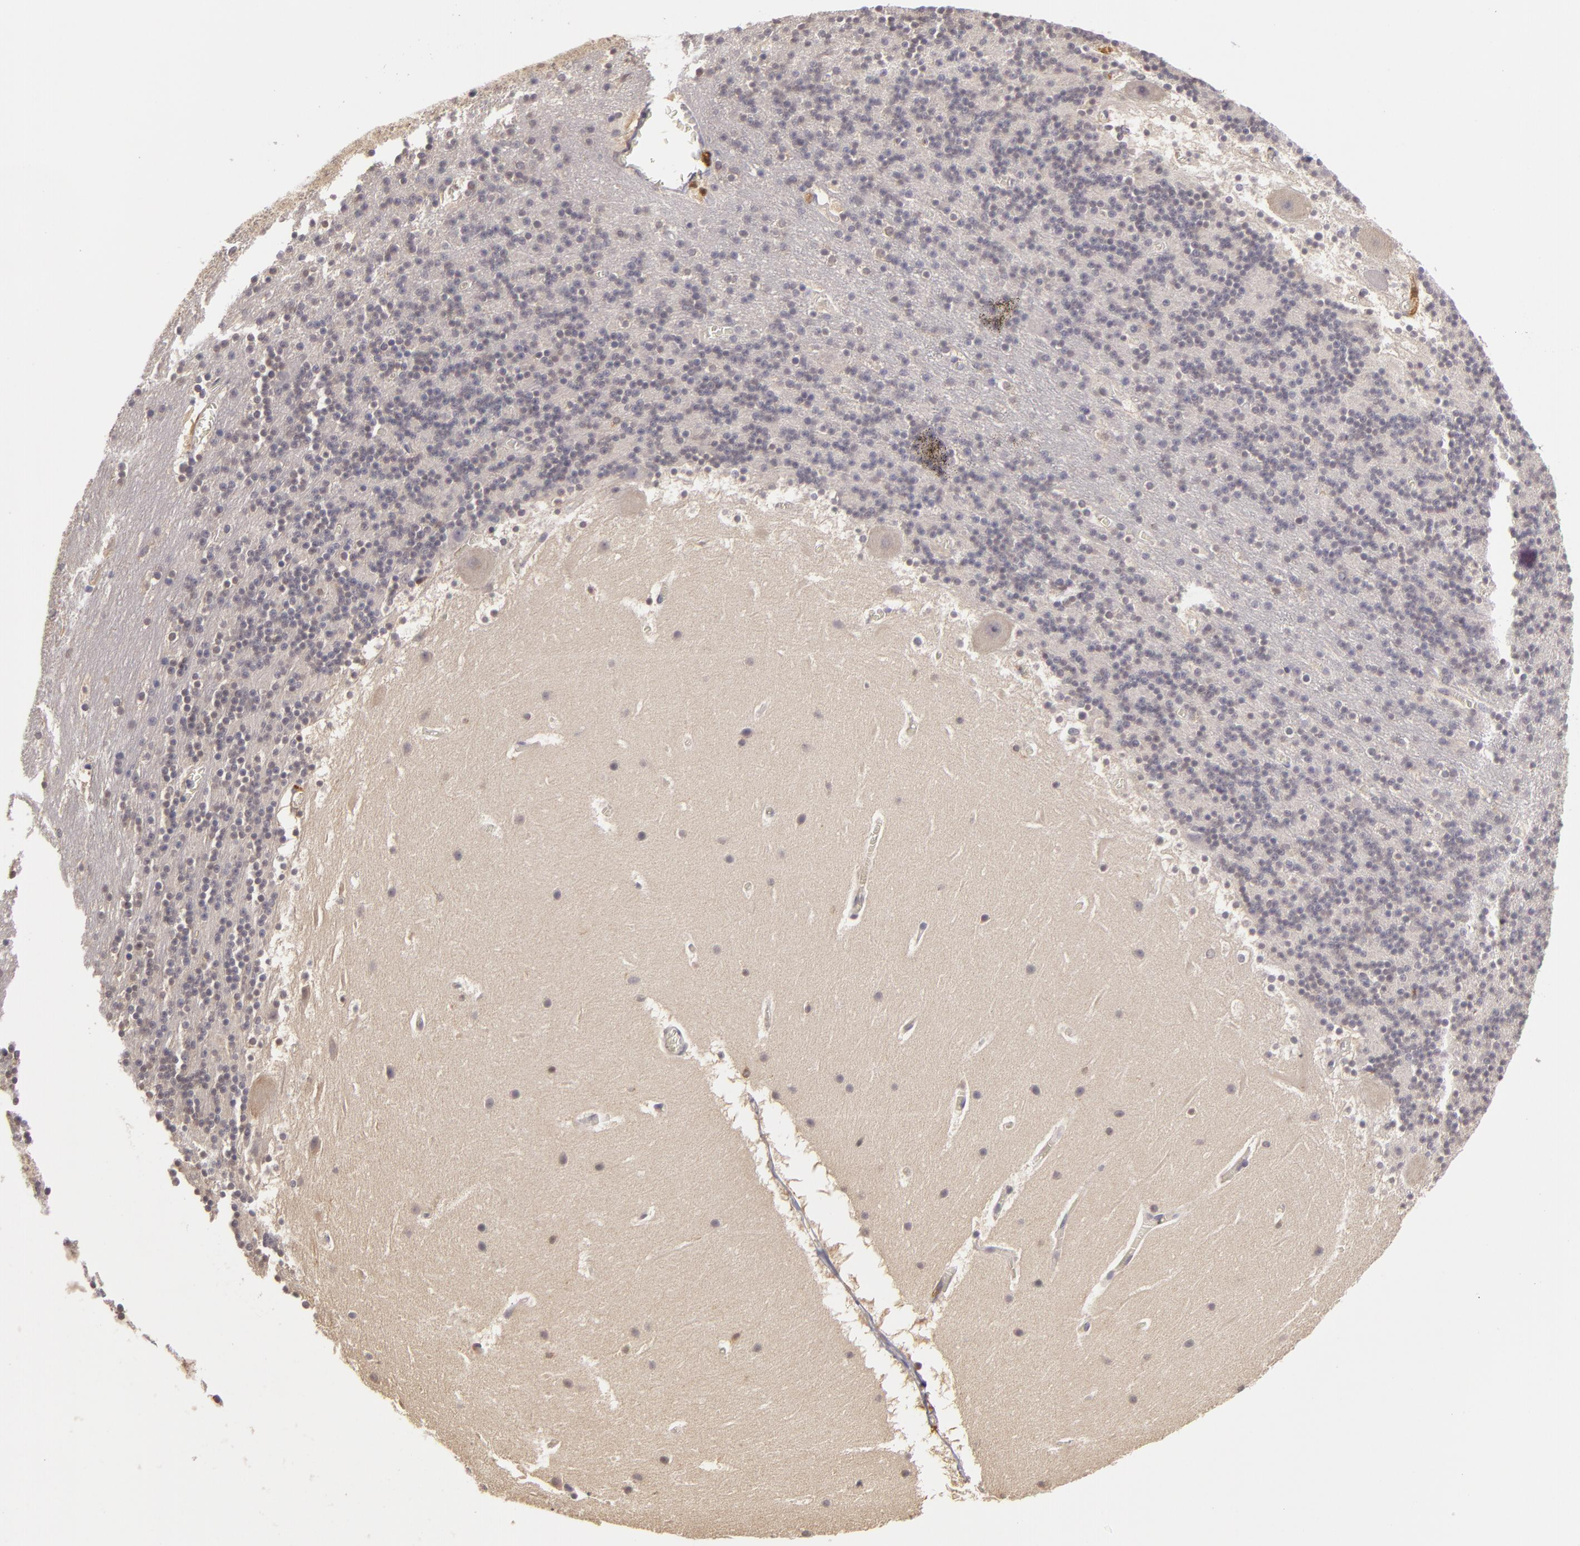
{"staining": {"intensity": "negative", "quantity": "none", "location": "none"}, "tissue": "cerebellum", "cell_type": "Cells in granular layer", "image_type": "normal", "snomed": [{"axis": "morphology", "description": "Normal tissue, NOS"}, {"axis": "topography", "description": "Cerebellum"}], "caption": "DAB immunohistochemical staining of benign human cerebellum reveals no significant positivity in cells in granular layer.", "gene": "GNPDA1", "patient": {"sex": "male", "age": 45}}